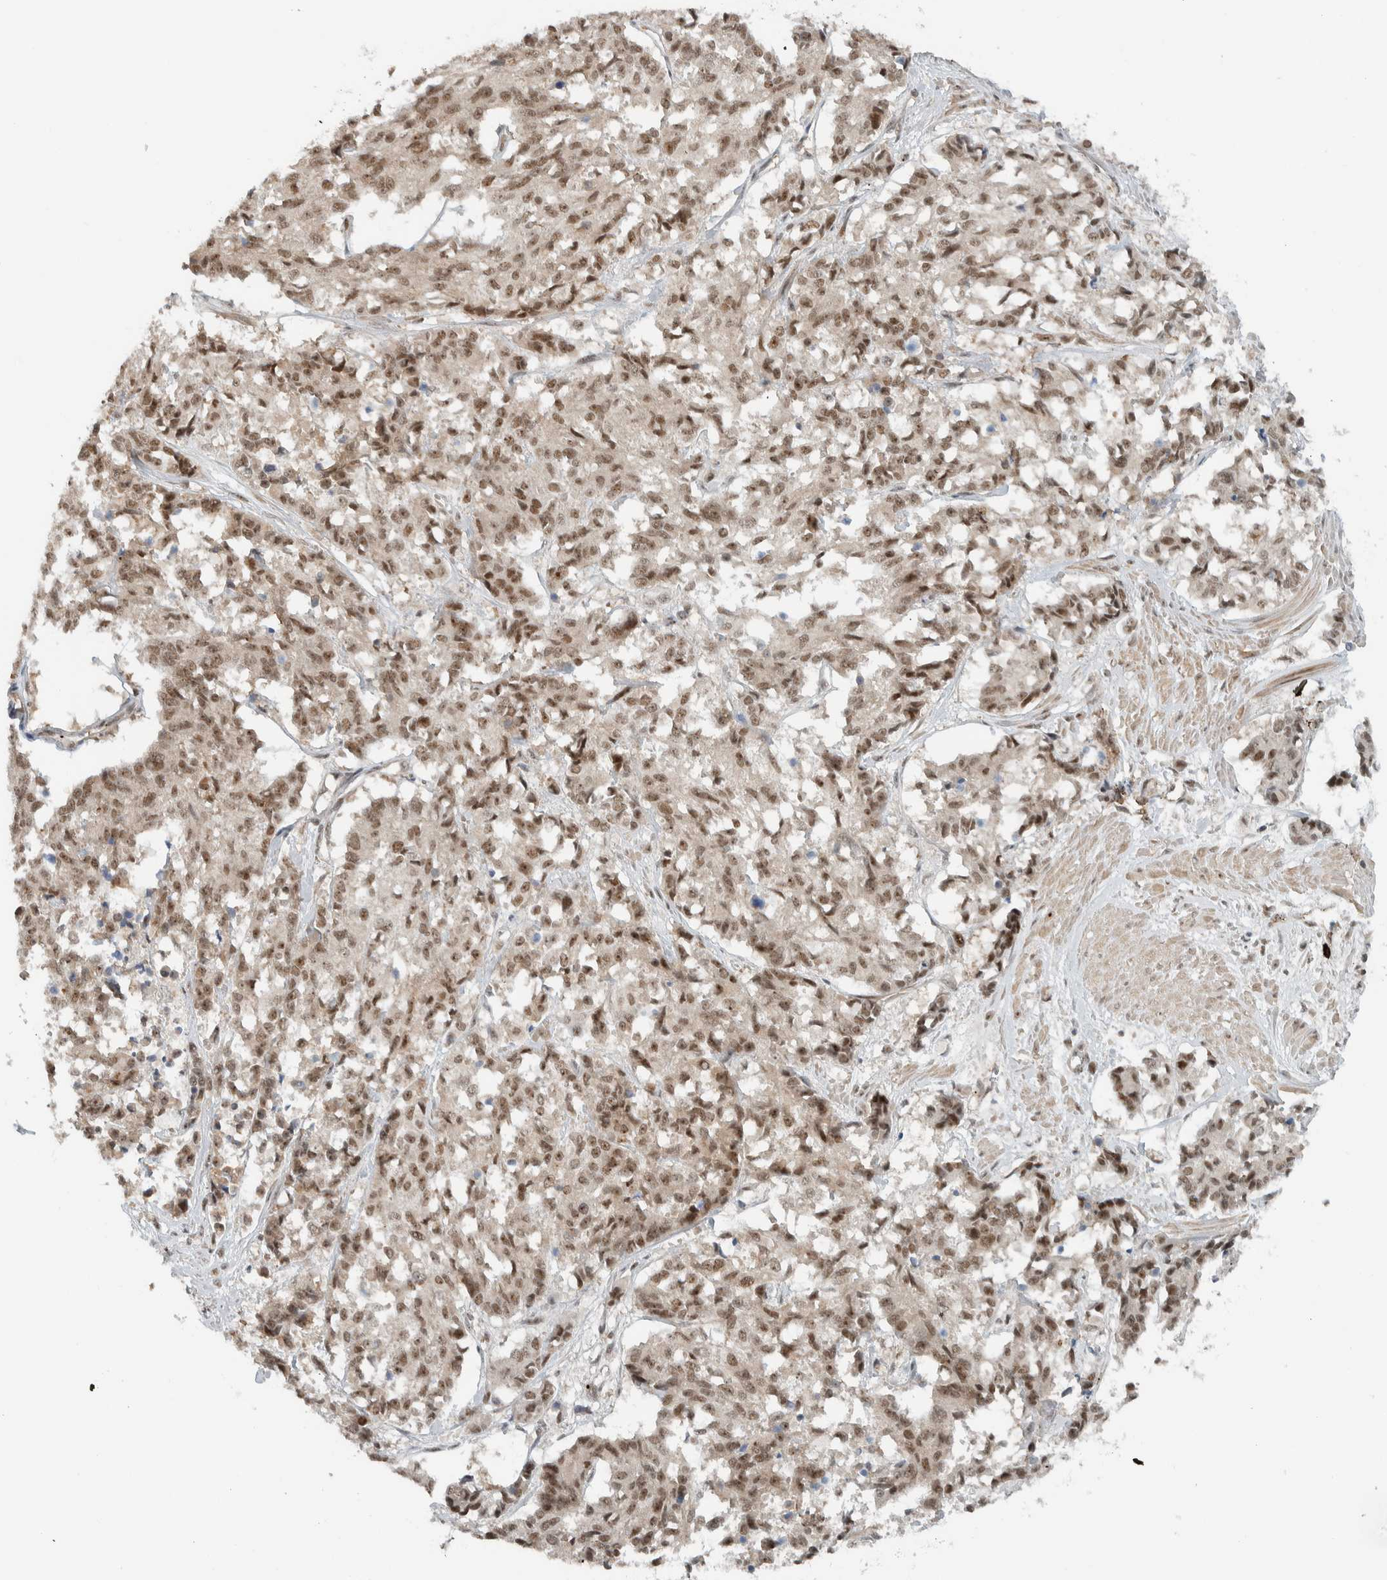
{"staining": {"intensity": "moderate", "quantity": ">75%", "location": "nuclear"}, "tissue": "cervical cancer", "cell_type": "Tumor cells", "image_type": "cancer", "snomed": [{"axis": "morphology", "description": "Squamous cell carcinoma, NOS"}, {"axis": "topography", "description": "Cervix"}], "caption": "Moderate nuclear expression is appreciated in about >75% of tumor cells in cervical squamous cell carcinoma.", "gene": "ZFP91", "patient": {"sex": "female", "age": 35}}